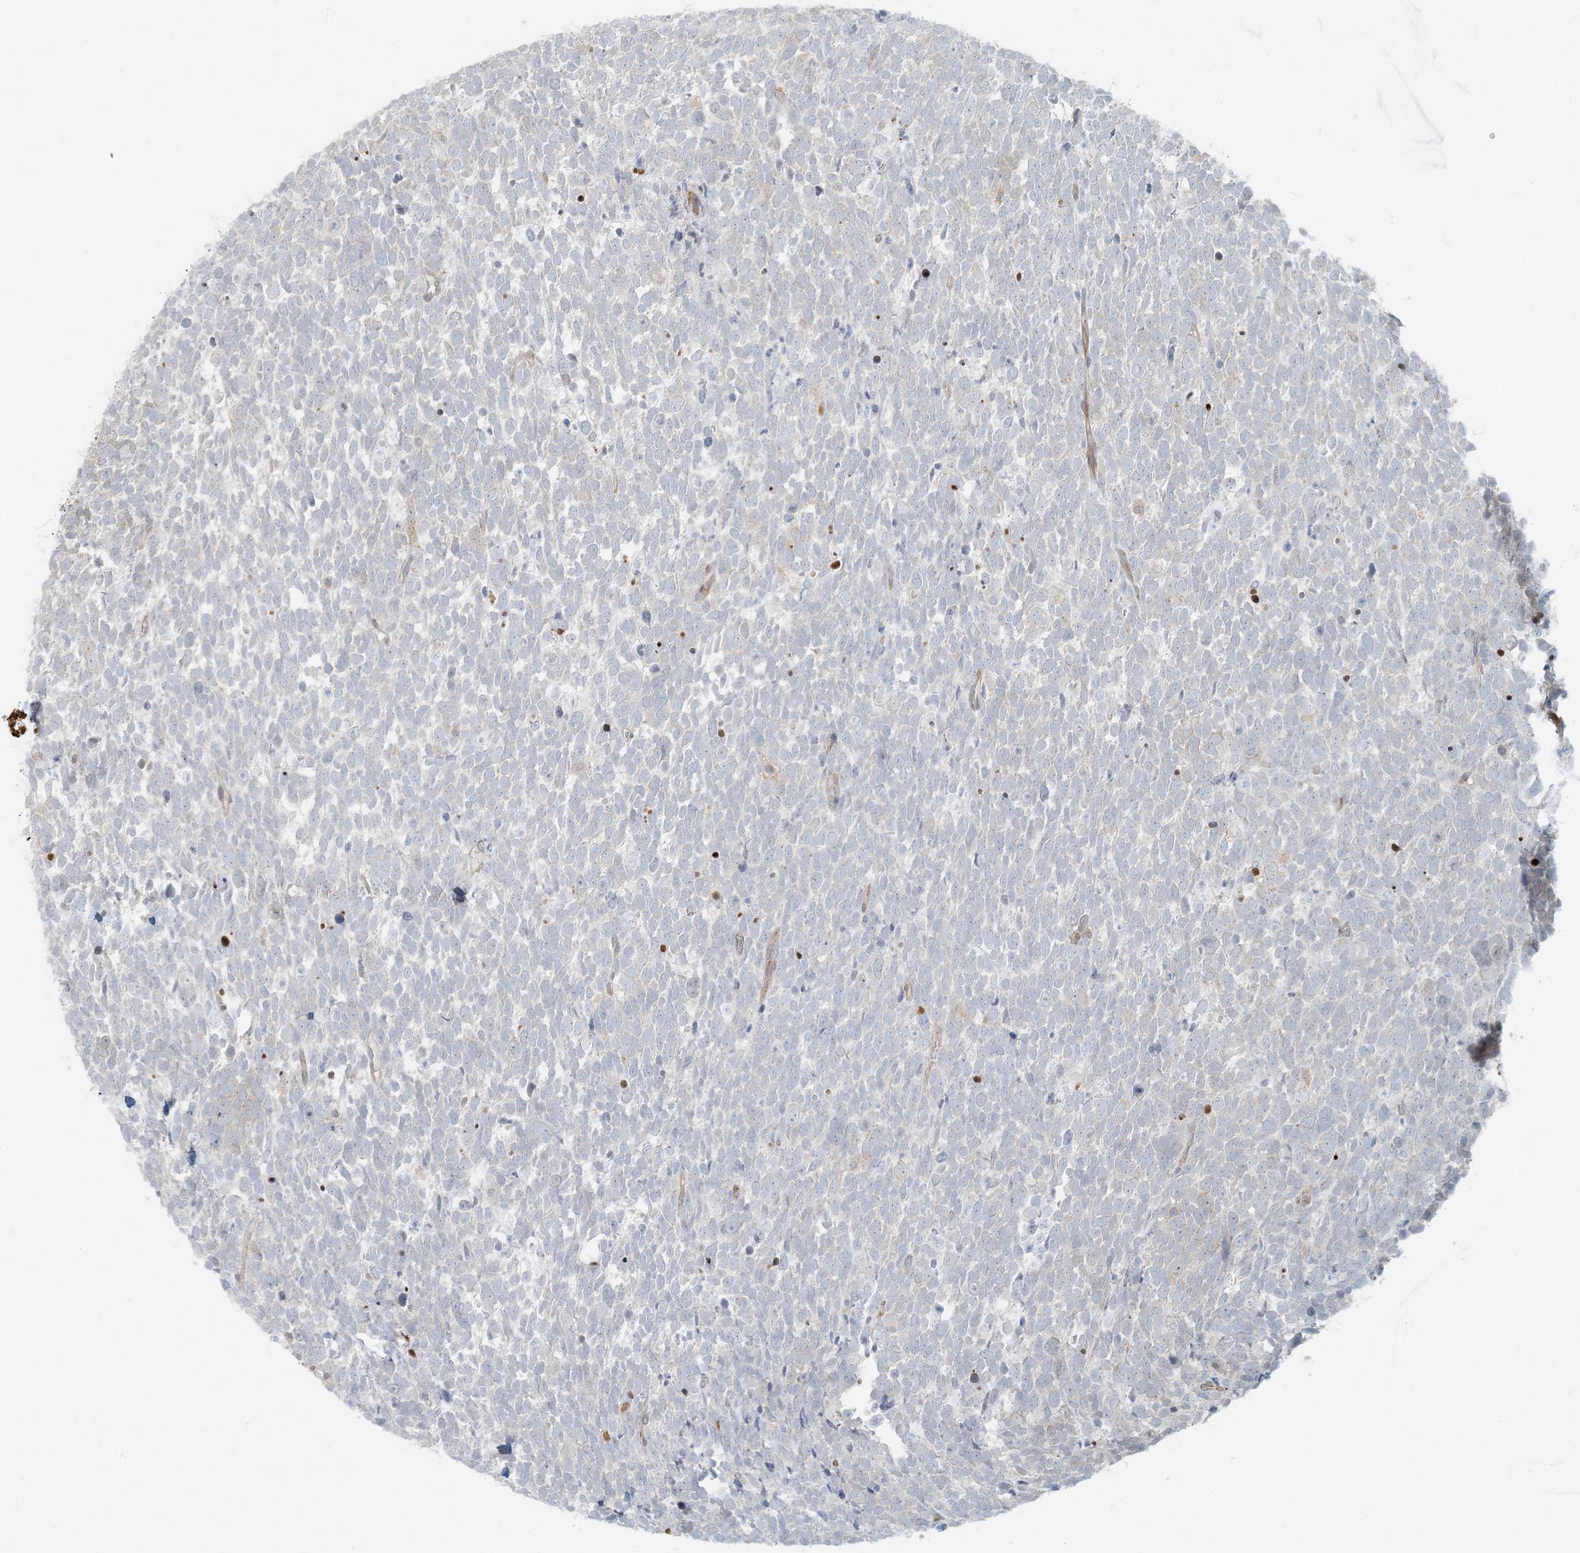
{"staining": {"intensity": "negative", "quantity": "none", "location": "none"}, "tissue": "urothelial cancer", "cell_type": "Tumor cells", "image_type": "cancer", "snomed": [{"axis": "morphology", "description": "Urothelial carcinoma, High grade"}, {"axis": "topography", "description": "Urinary bladder"}], "caption": "This image is of high-grade urothelial carcinoma stained with IHC to label a protein in brown with the nuclei are counter-stained blue. There is no positivity in tumor cells.", "gene": "BCORL1", "patient": {"sex": "female", "age": 82}}